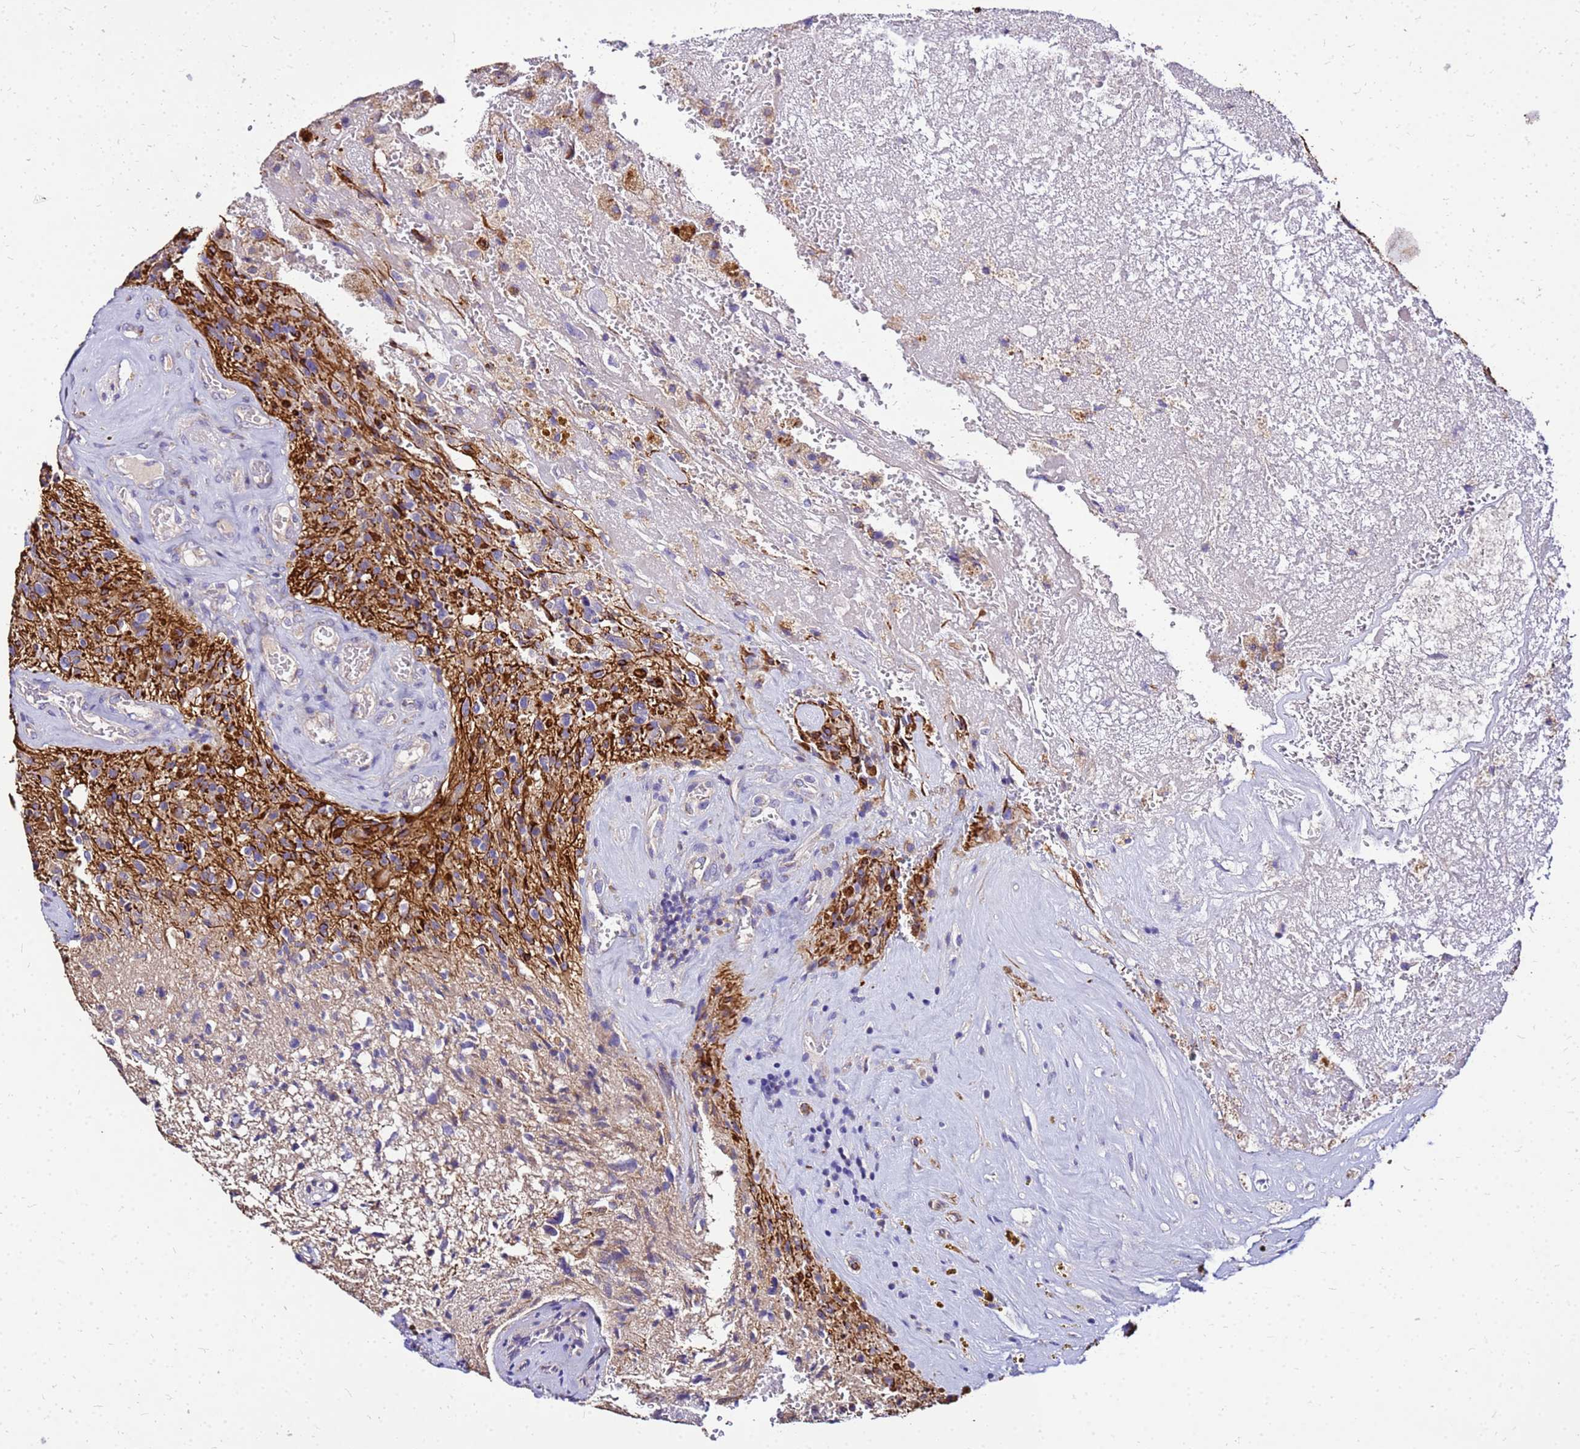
{"staining": {"intensity": "negative", "quantity": "none", "location": "none"}, "tissue": "glioma", "cell_type": "Tumor cells", "image_type": "cancer", "snomed": [{"axis": "morphology", "description": "Glioma, malignant, High grade"}, {"axis": "topography", "description": "Brain"}], "caption": "Glioma was stained to show a protein in brown. There is no significant staining in tumor cells.", "gene": "COX14", "patient": {"sex": "male", "age": 69}}